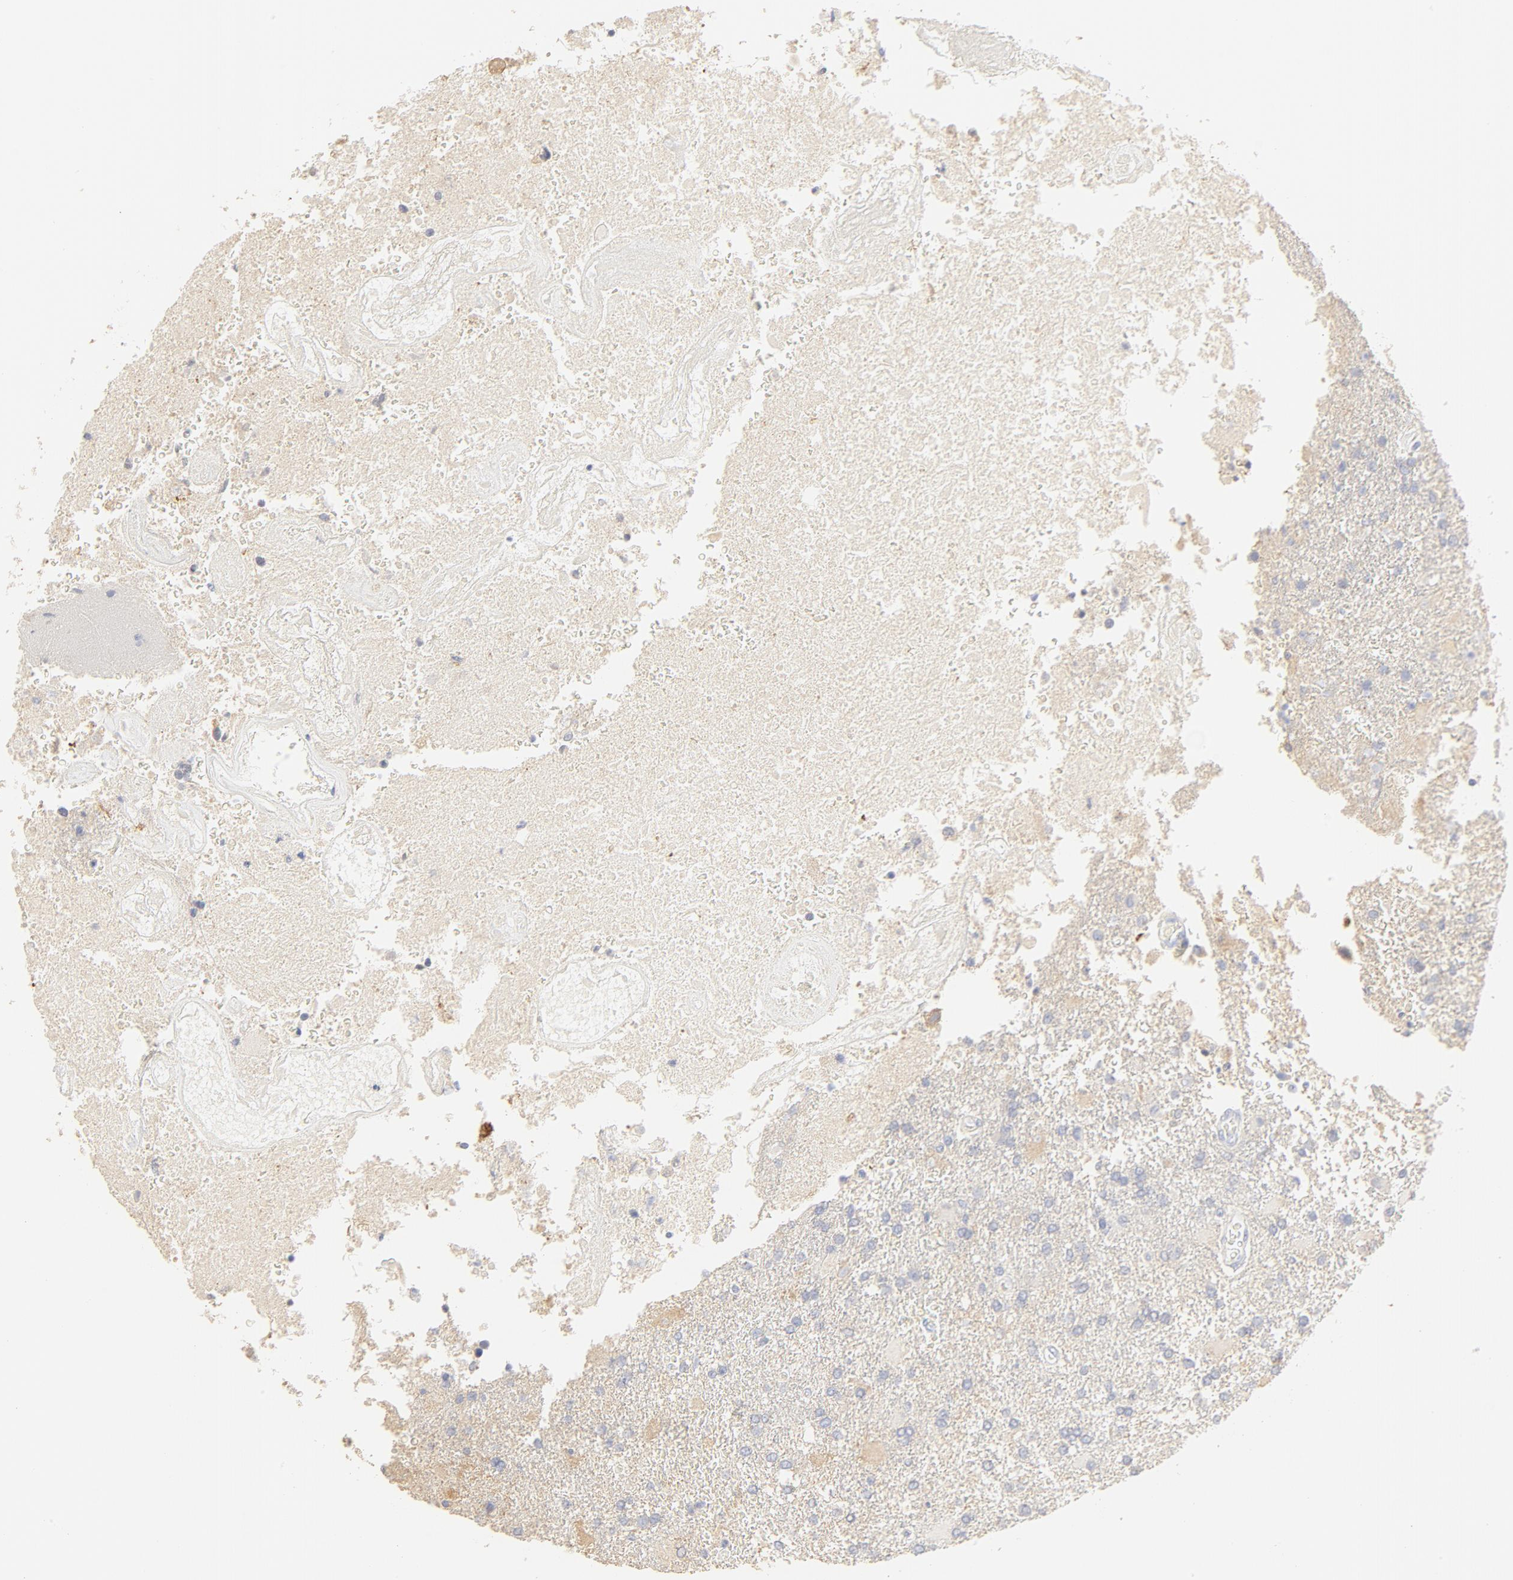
{"staining": {"intensity": "negative", "quantity": "none", "location": "none"}, "tissue": "glioma", "cell_type": "Tumor cells", "image_type": "cancer", "snomed": [{"axis": "morphology", "description": "Glioma, malignant, High grade"}, {"axis": "topography", "description": "Cerebral cortex"}], "caption": "Glioma stained for a protein using immunohistochemistry (IHC) demonstrates no positivity tumor cells.", "gene": "FCGBP", "patient": {"sex": "male", "age": 79}}